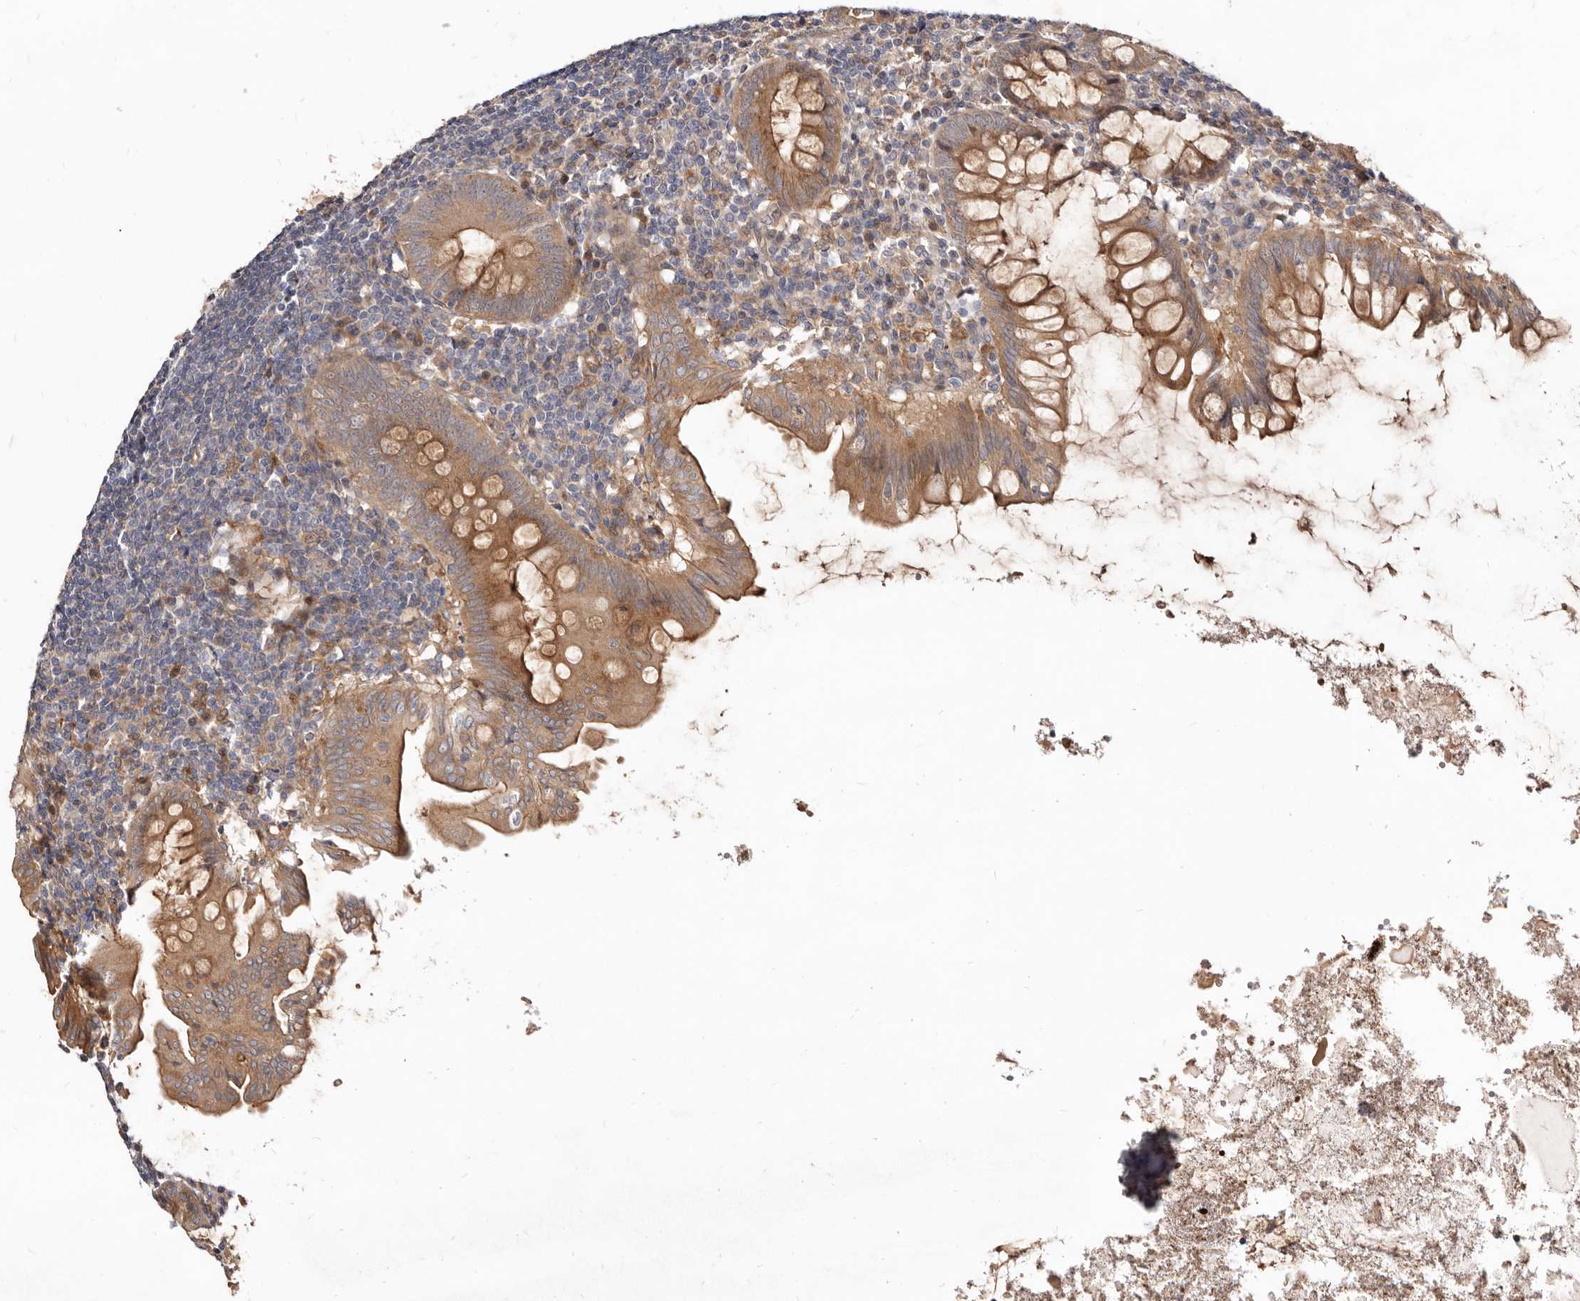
{"staining": {"intensity": "moderate", "quantity": ">75%", "location": "cytoplasmic/membranous"}, "tissue": "appendix", "cell_type": "Glandular cells", "image_type": "normal", "snomed": [{"axis": "morphology", "description": "Normal tissue, NOS"}, {"axis": "topography", "description": "Appendix"}], "caption": "This is an image of immunohistochemistry (IHC) staining of benign appendix, which shows moderate expression in the cytoplasmic/membranous of glandular cells.", "gene": "GPATCH4", "patient": {"sex": "female", "age": 54}}